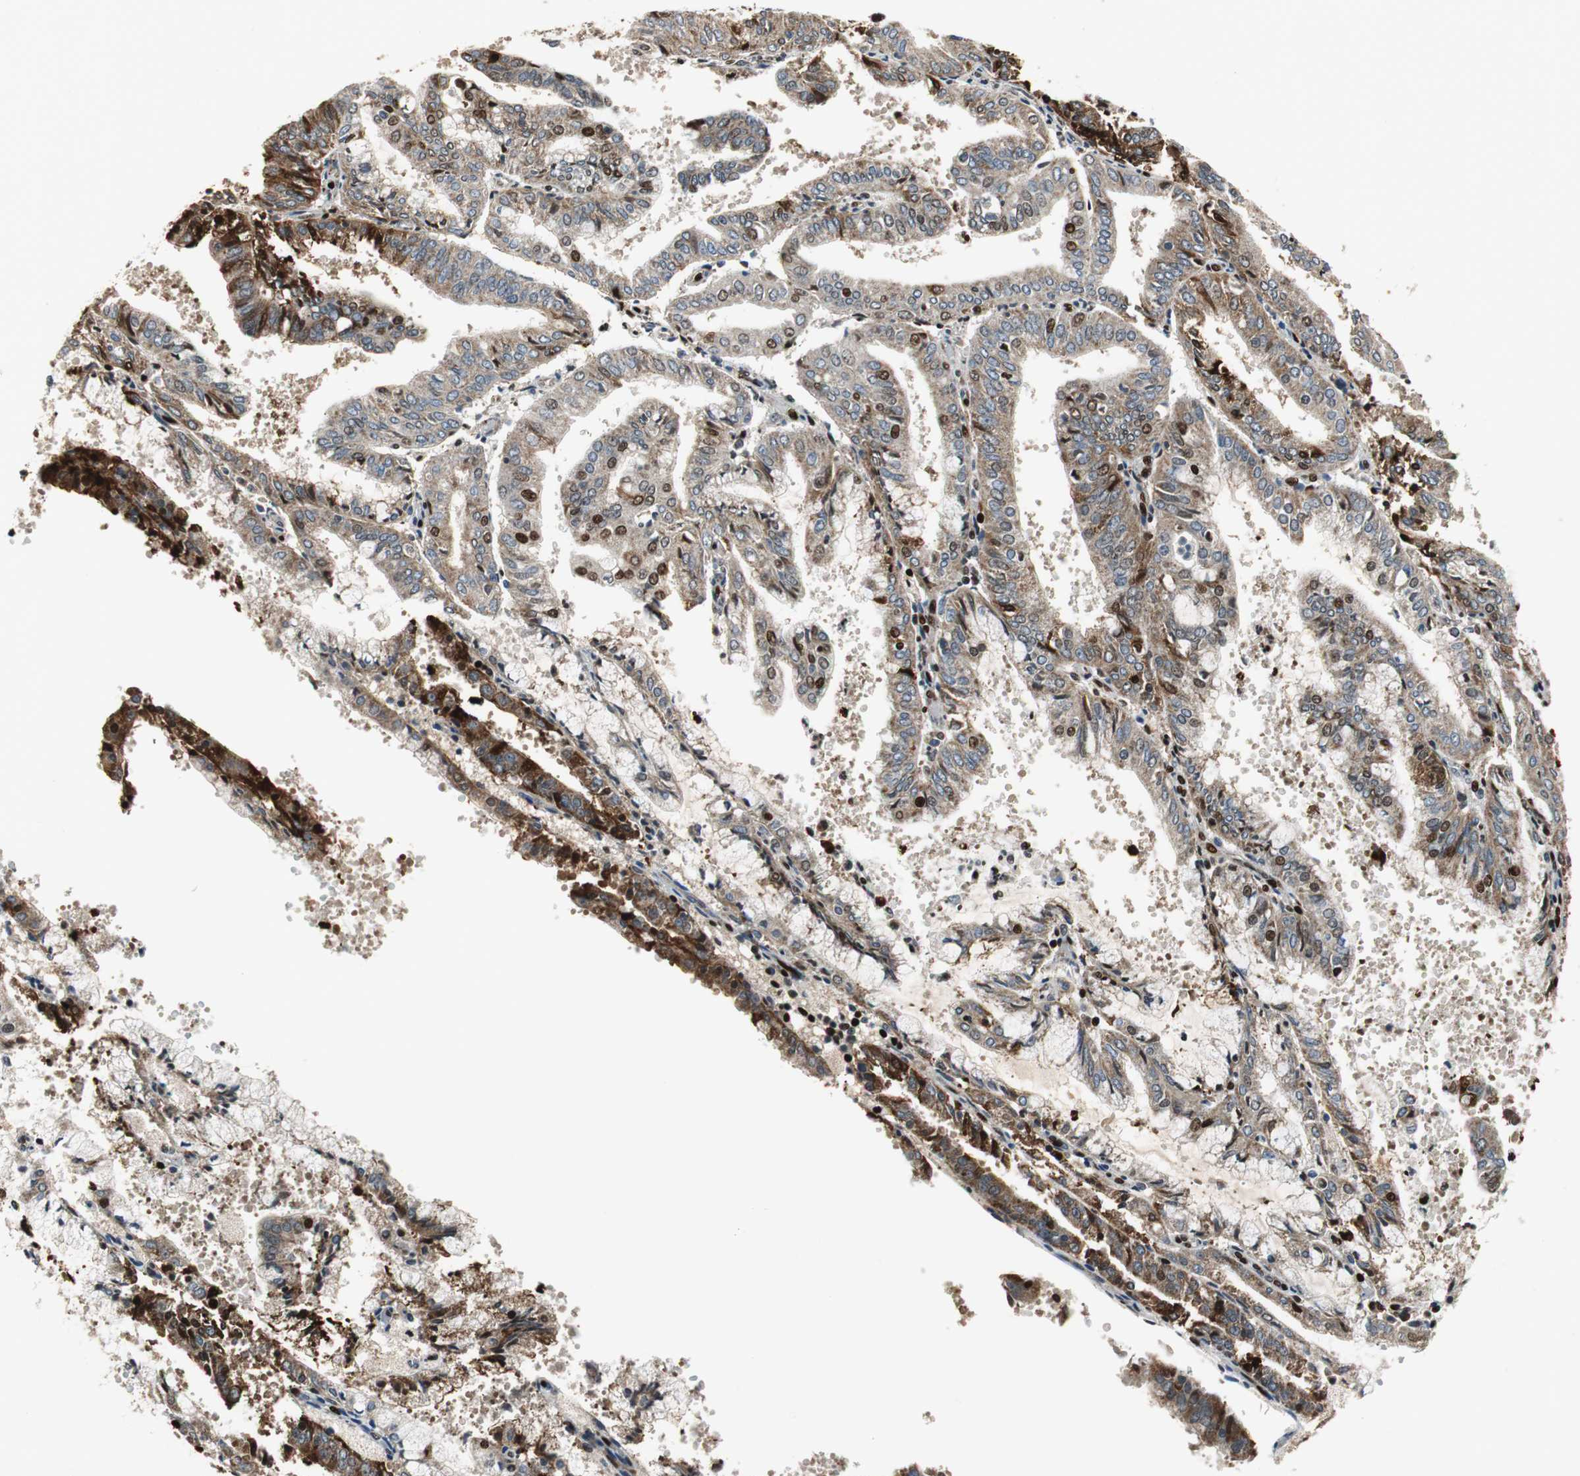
{"staining": {"intensity": "moderate", "quantity": "<25%", "location": "nuclear"}, "tissue": "endometrial cancer", "cell_type": "Tumor cells", "image_type": "cancer", "snomed": [{"axis": "morphology", "description": "Adenocarcinoma, NOS"}, {"axis": "topography", "description": "Endometrium"}], "caption": "Endometrial cancer was stained to show a protein in brown. There is low levels of moderate nuclear expression in about <25% of tumor cells.", "gene": "HDAC1", "patient": {"sex": "female", "age": 63}}